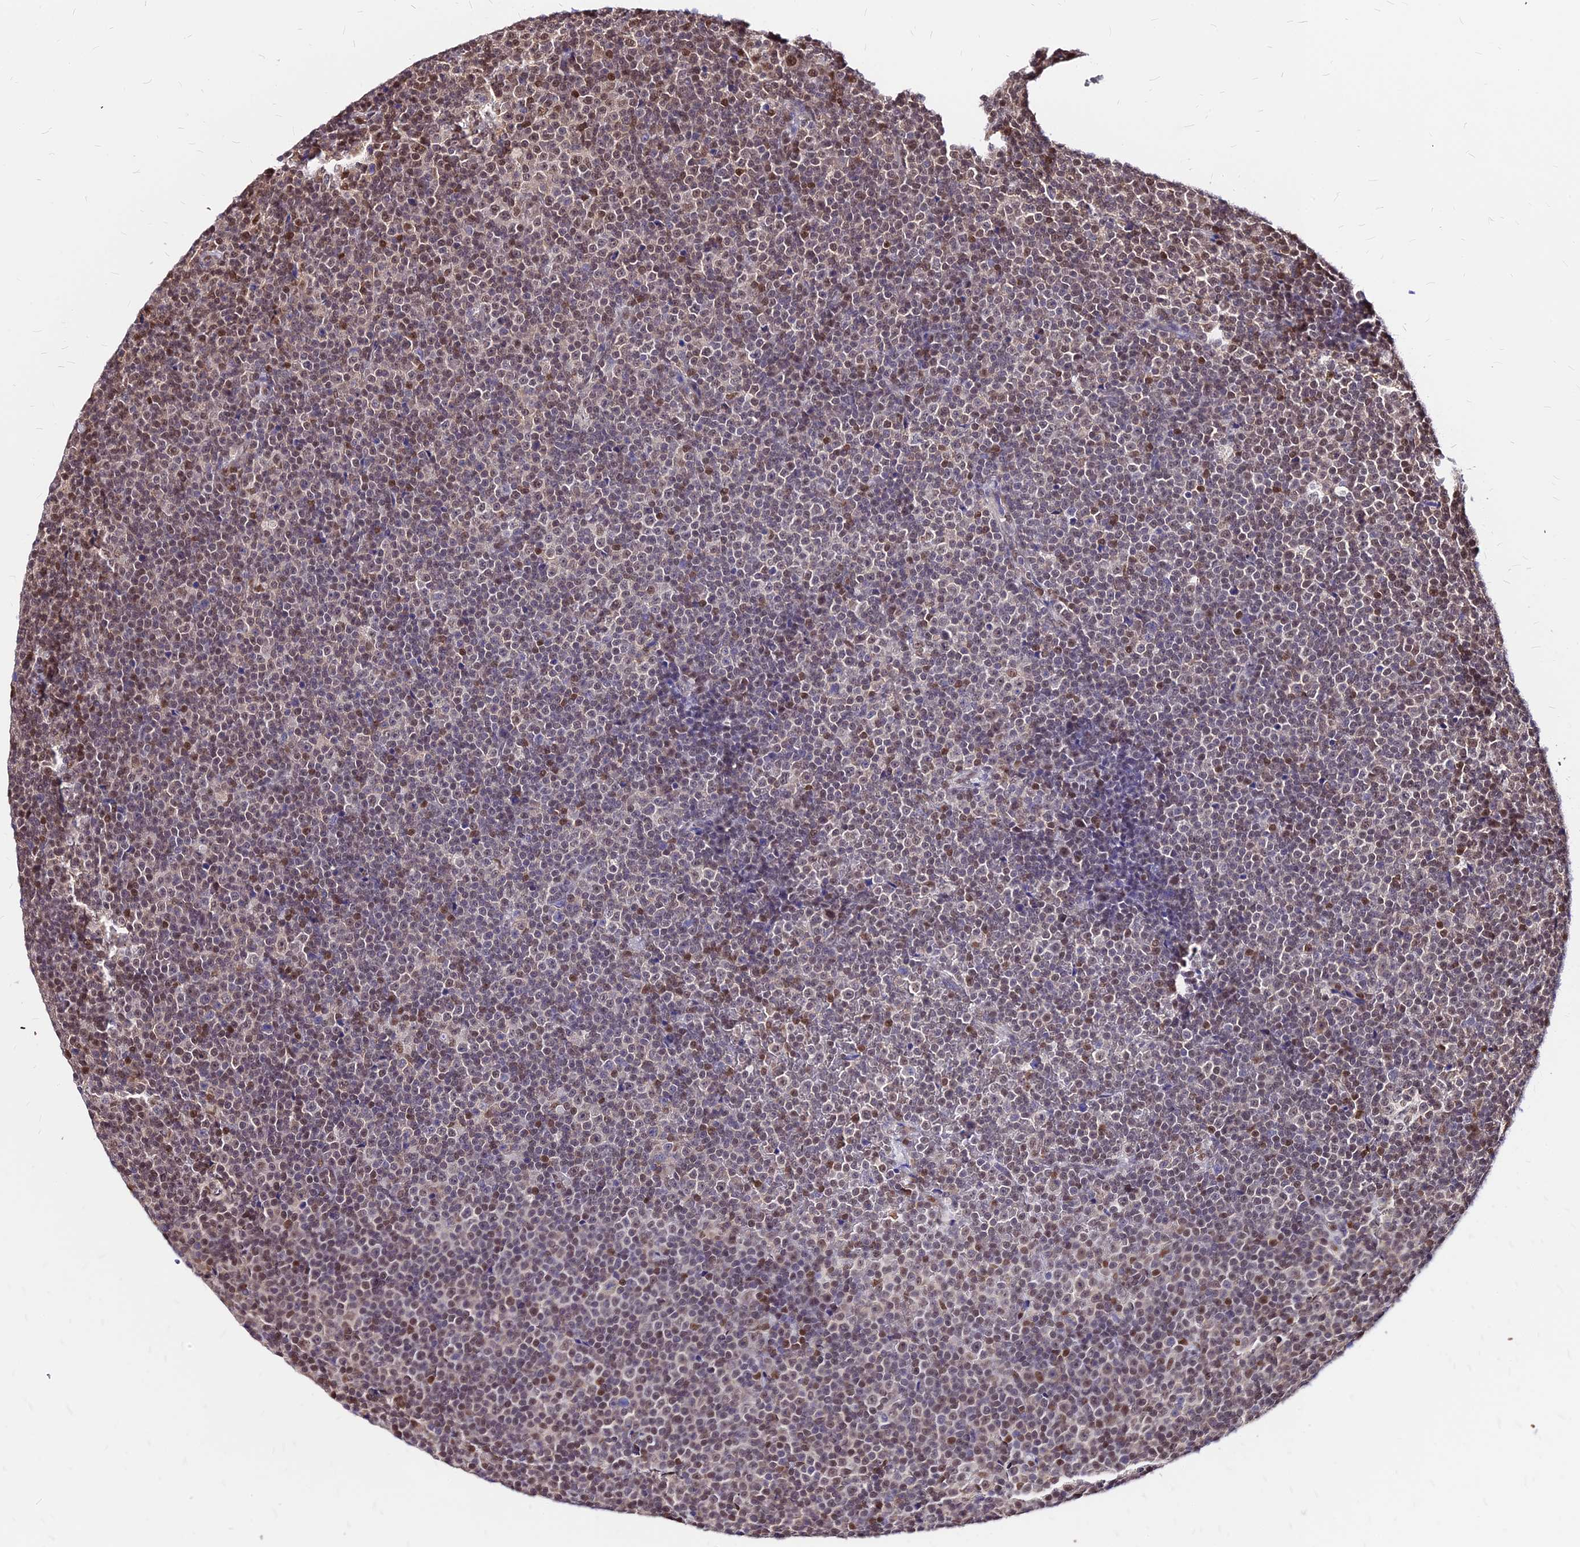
{"staining": {"intensity": "weak", "quantity": "25%-75%", "location": "nuclear"}, "tissue": "lymphoma", "cell_type": "Tumor cells", "image_type": "cancer", "snomed": [{"axis": "morphology", "description": "Malignant lymphoma, non-Hodgkin's type, Low grade"}, {"axis": "topography", "description": "Lymph node"}], "caption": "Immunohistochemical staining of human lymphoma demonstrates low levels of weak nuclear expression in about 25%-75% of tumor cells. The protein is shown in brown color, while the nuclei are stained blue.", "gene": "PAXX", "patient": {"sex": "female", "age": 67}}